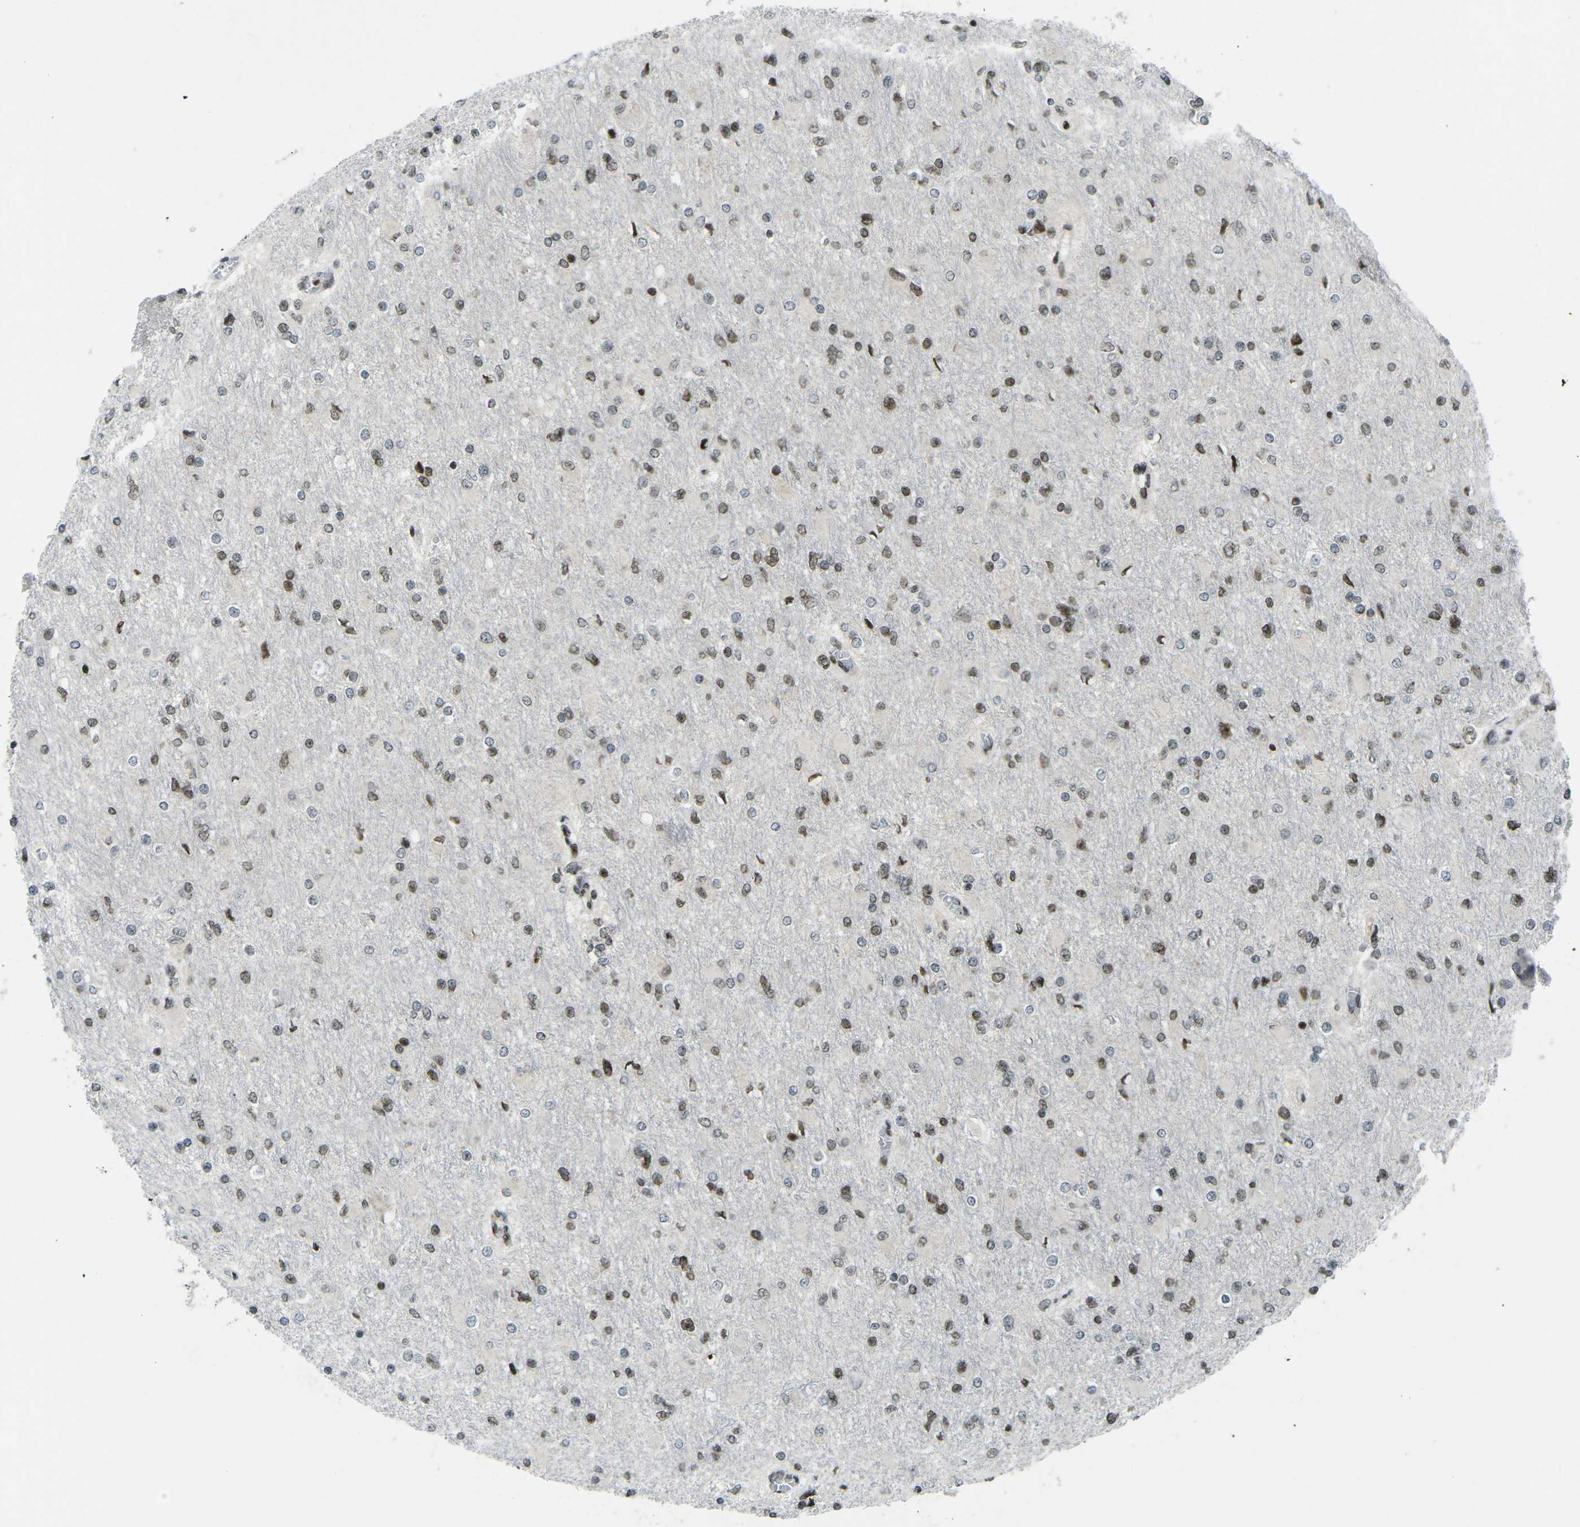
{"staining": {"intensity": "moderate", "quantity": "25%-75%", "location": "nuclear"}, "tissue": "glioma", "cell_type": "Tumor cells", "image_type": "cancer", "snomed": [{"axis": "morphology", "description": "Glioma, malignant, High grade"}, {"axis": "topography", "description": "Cerebral cortex"}], "caption": "The histopathology image reveals staining of glioma, revealing moderate nuclear protein staining (brown color) within tumor cells. (Stains: DAB in brown, nuclei in blue, Microscopy: brightfield microscopy at high magnification).", "gene": "EME1", "patient": {"sex": "female", "age": 36}}